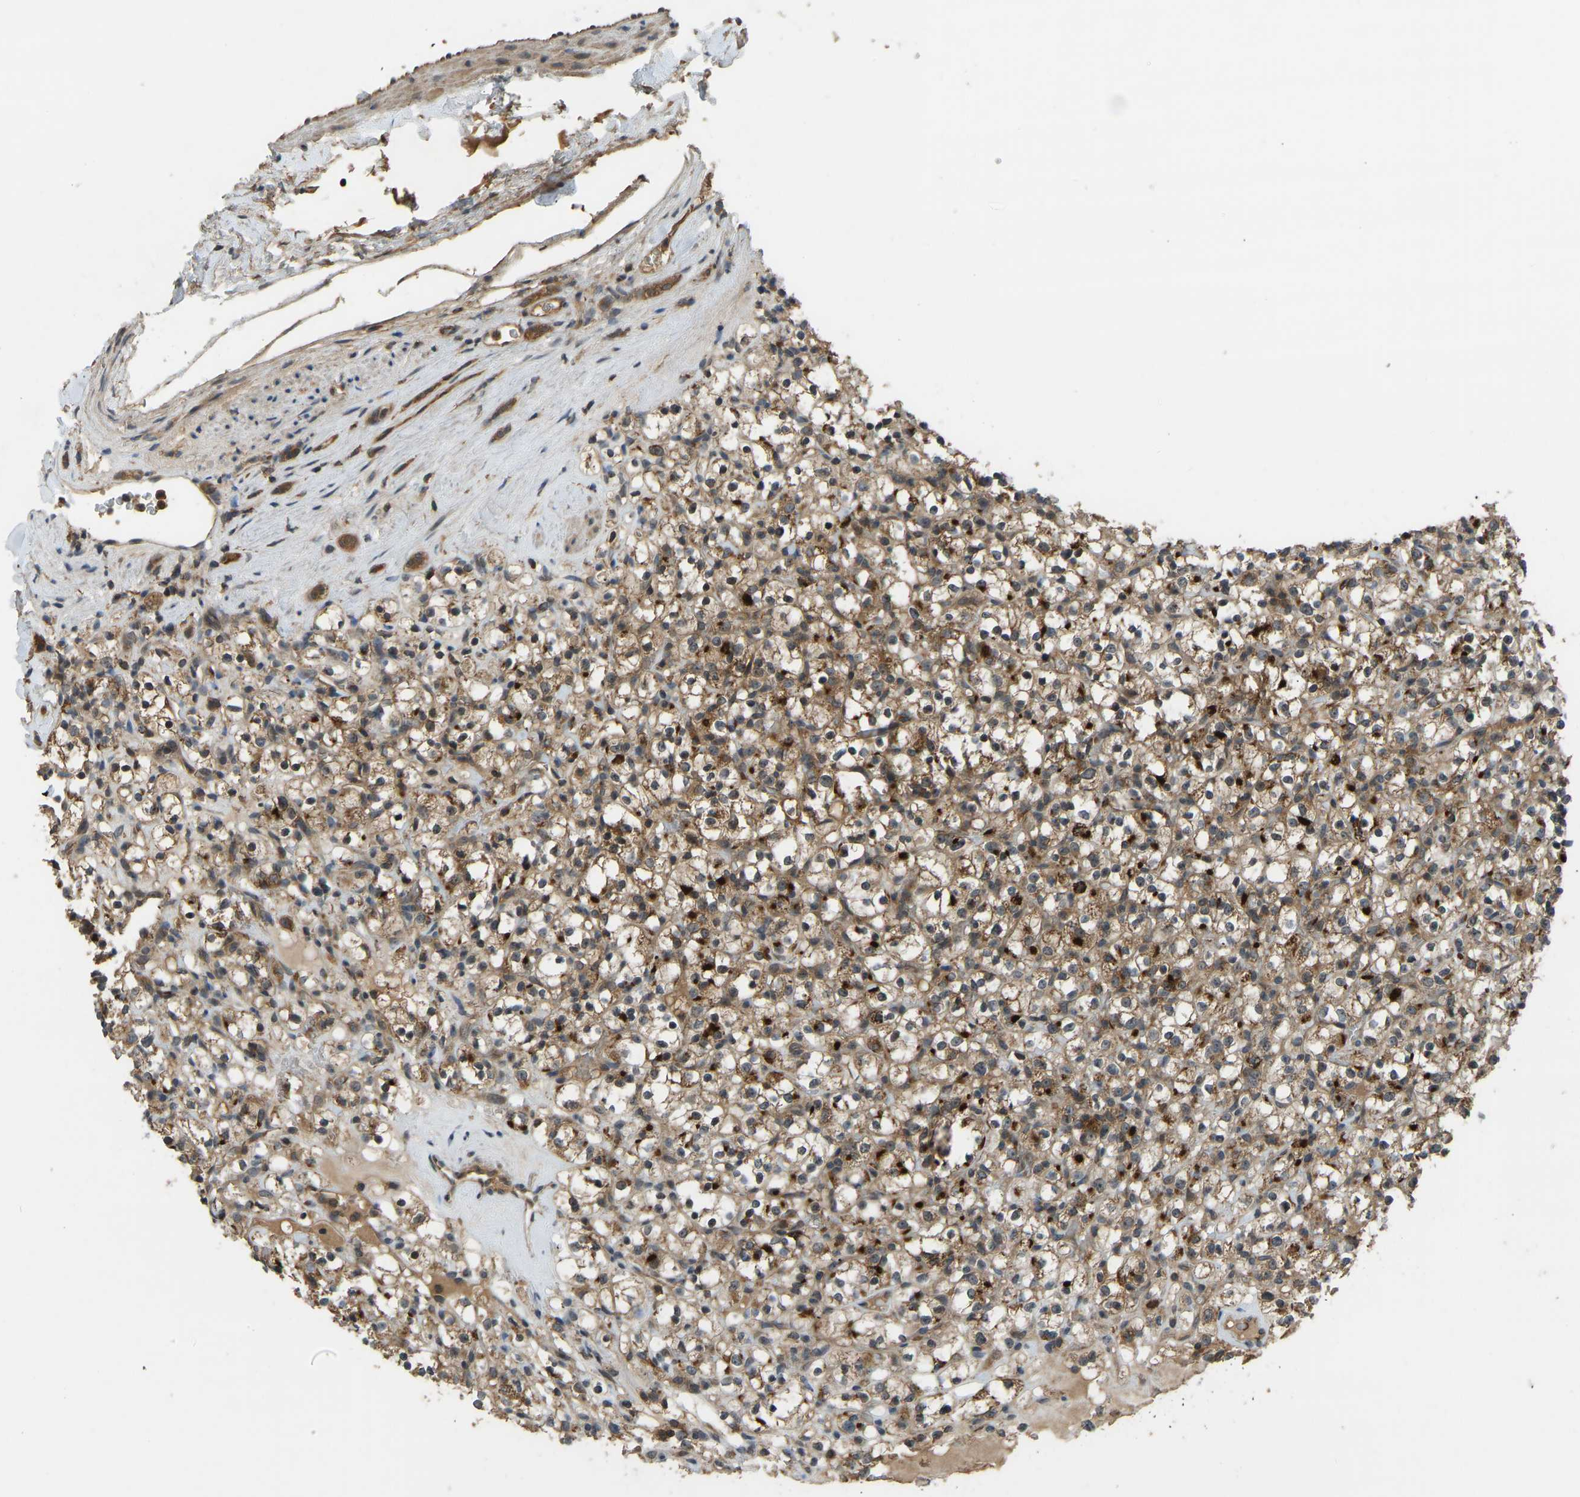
{"staining": {"intensity": "moderate", "quantity": ">75%", "location": "cytoplasmic/membranous"}, "tissue": "renal cancer", "cell_type": "Tumor cells", "image_type": "cancer", "snomed": [{"axis": "morphology", "description": "Normal tissue, NOS"}, {"axis": "morphology", "description": "Adenocarcinoma, NOS"}, {"axis": "topography", "description": "Kidney"}], "caption": "A brown stain labels moderate cytoplasmic/membranous expression of a protein in adenocarcinoma (renal) tumor cells.", "gene": "ZNF71", "patient": {"sex": "female", "age": 72}}